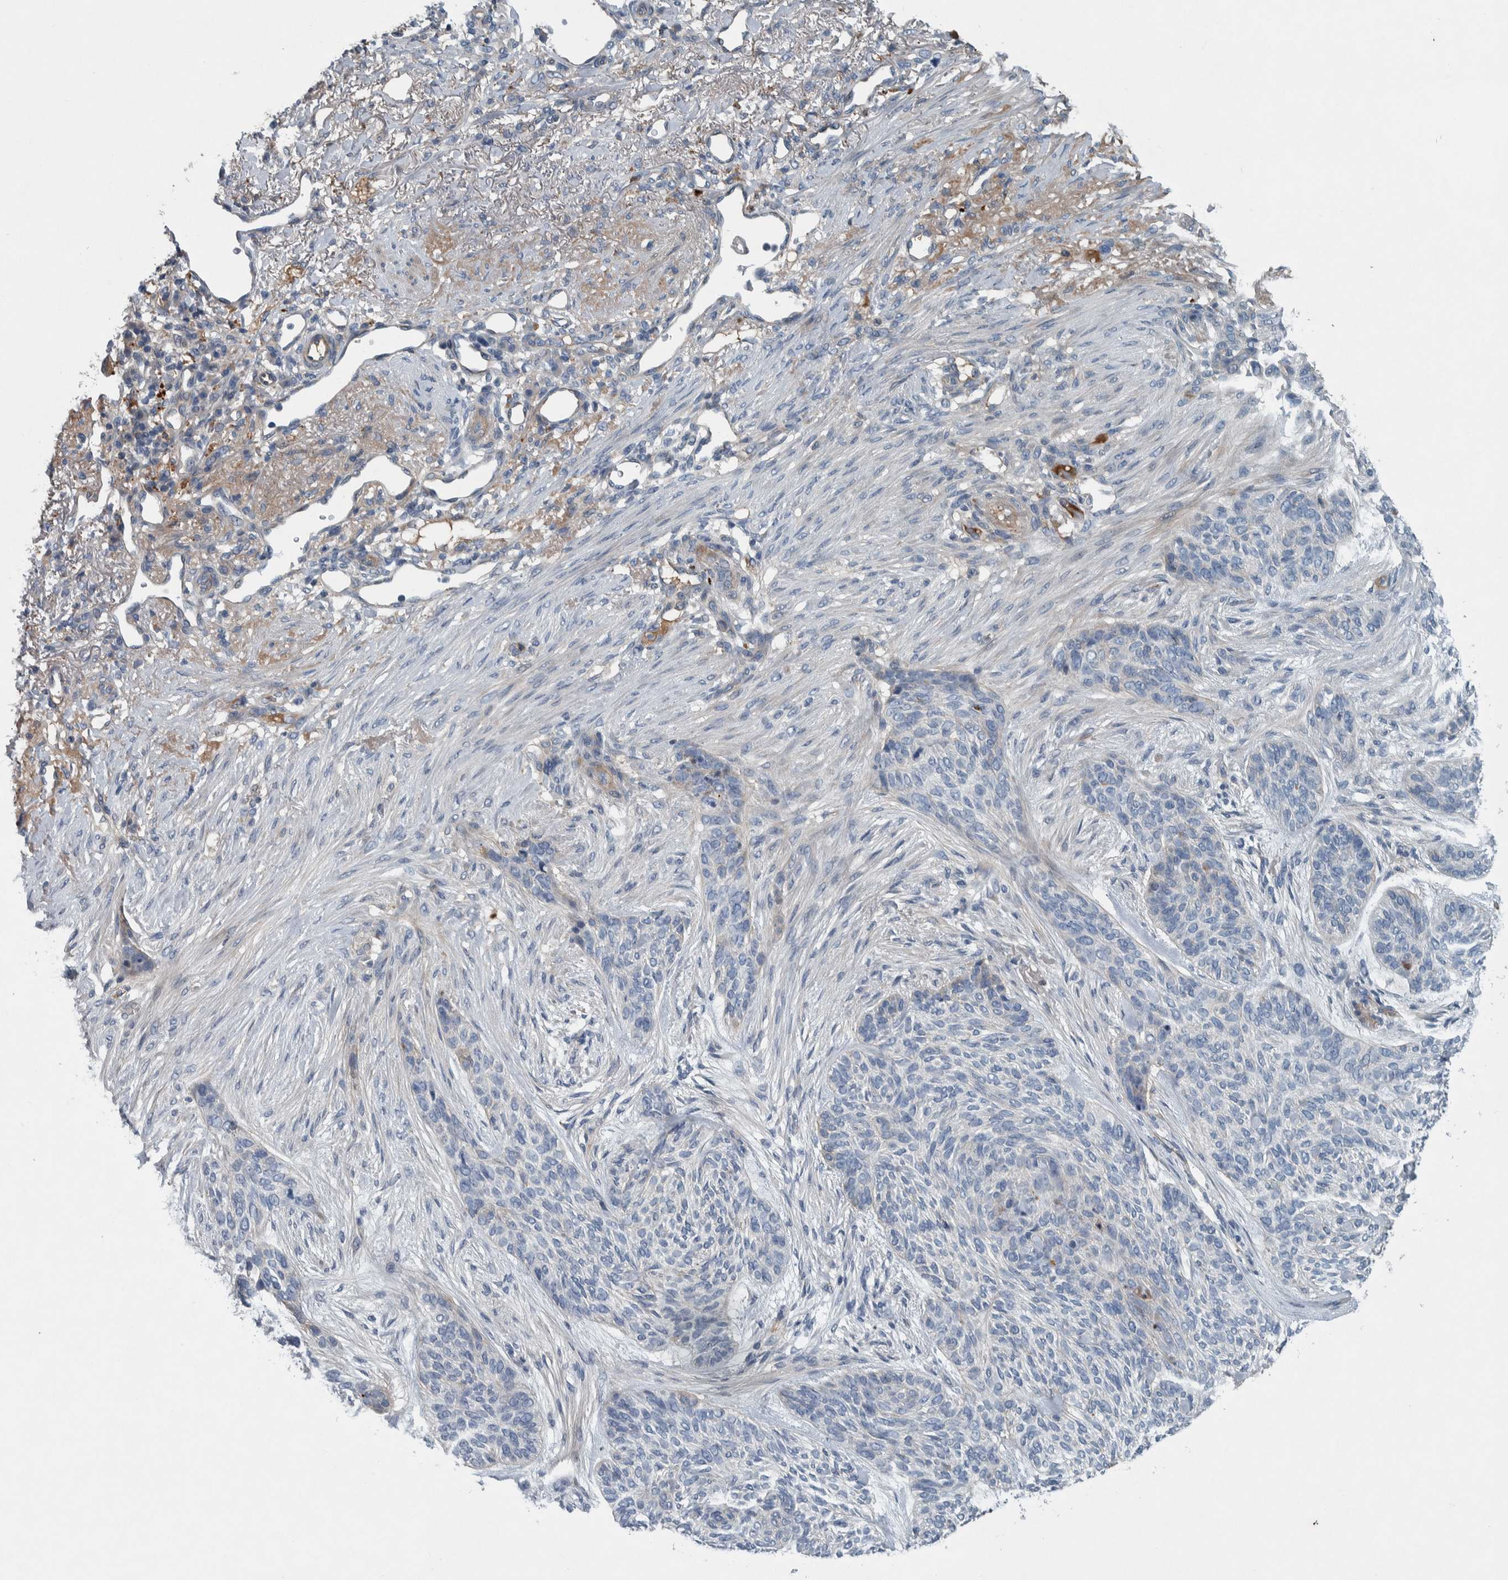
{"staining": {"intensity": "negative", "quantity": "none", "location": "none"}, "tissue": "skin cancer", "cell_type": "Tumor cells", "image_type": "cancer", "snomed": [{"axis": "morphology", "description": "Basal cell carcinoma"}, {"axis": "topography", "description": "Skin"}], "caption": "Tumor cells are negative for brown protein staining in skin basal cell carcinoma.", "gene": "SERPINC1", "patient": {"sex": "male", "age": 55}}